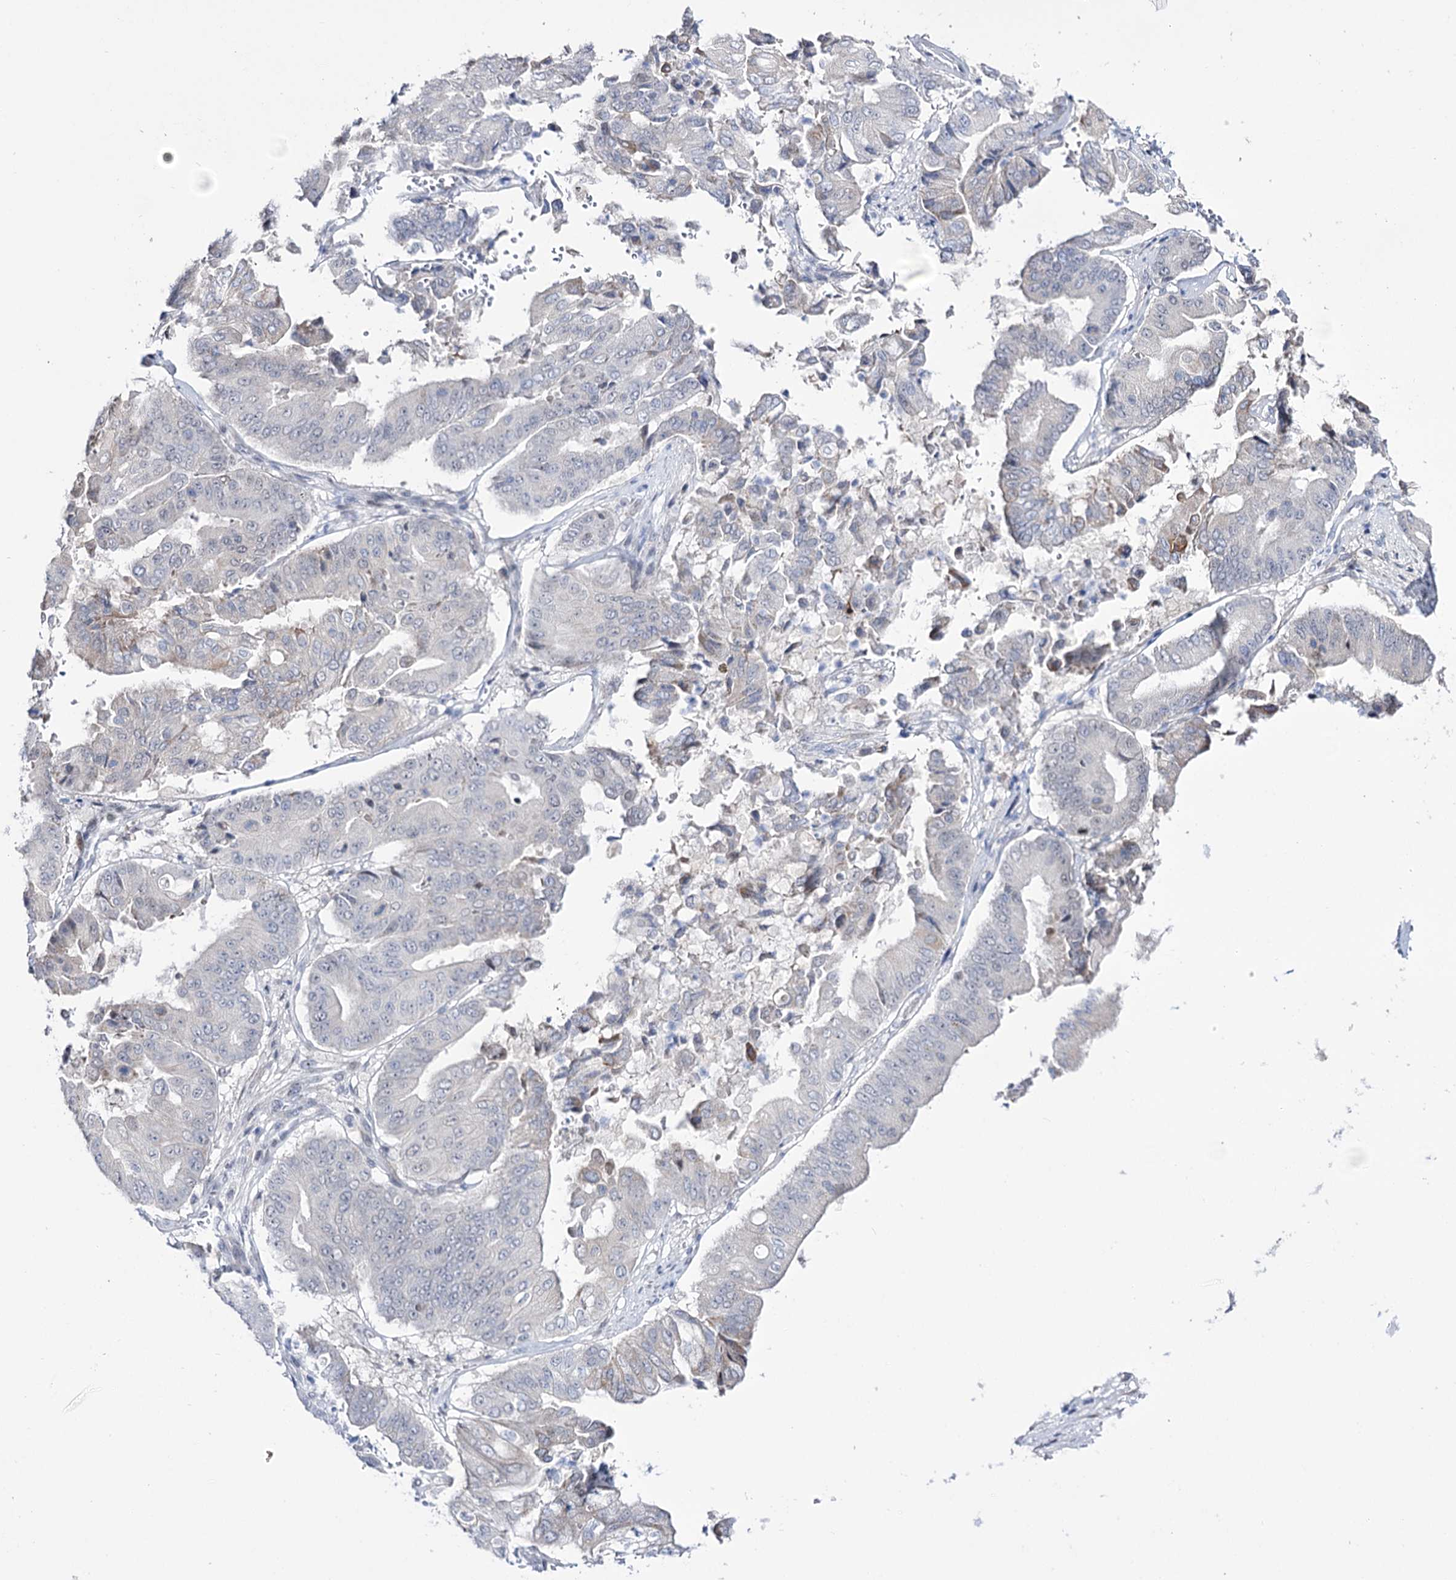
{"staining": {"intensity": "negative", "quantity": "none", "location": "none"}, "tissue": "pancreatic cancer", "cell_type": "Tumor cells", "image_type": "cancer", "snomed": [{"axis": "morphology", "description": "Adenocarcinoma, NOS"}, {"axis": "topography", "description": "Pancreas"}], "caption": "This is a photomicrograph of immunohistochemistry (IHC) staining of pancreatic adenocarcinoma, which shows no expression in tumor cells.", "gene": "RBM15B", "patient": {"sex": "female", "age": 77}}